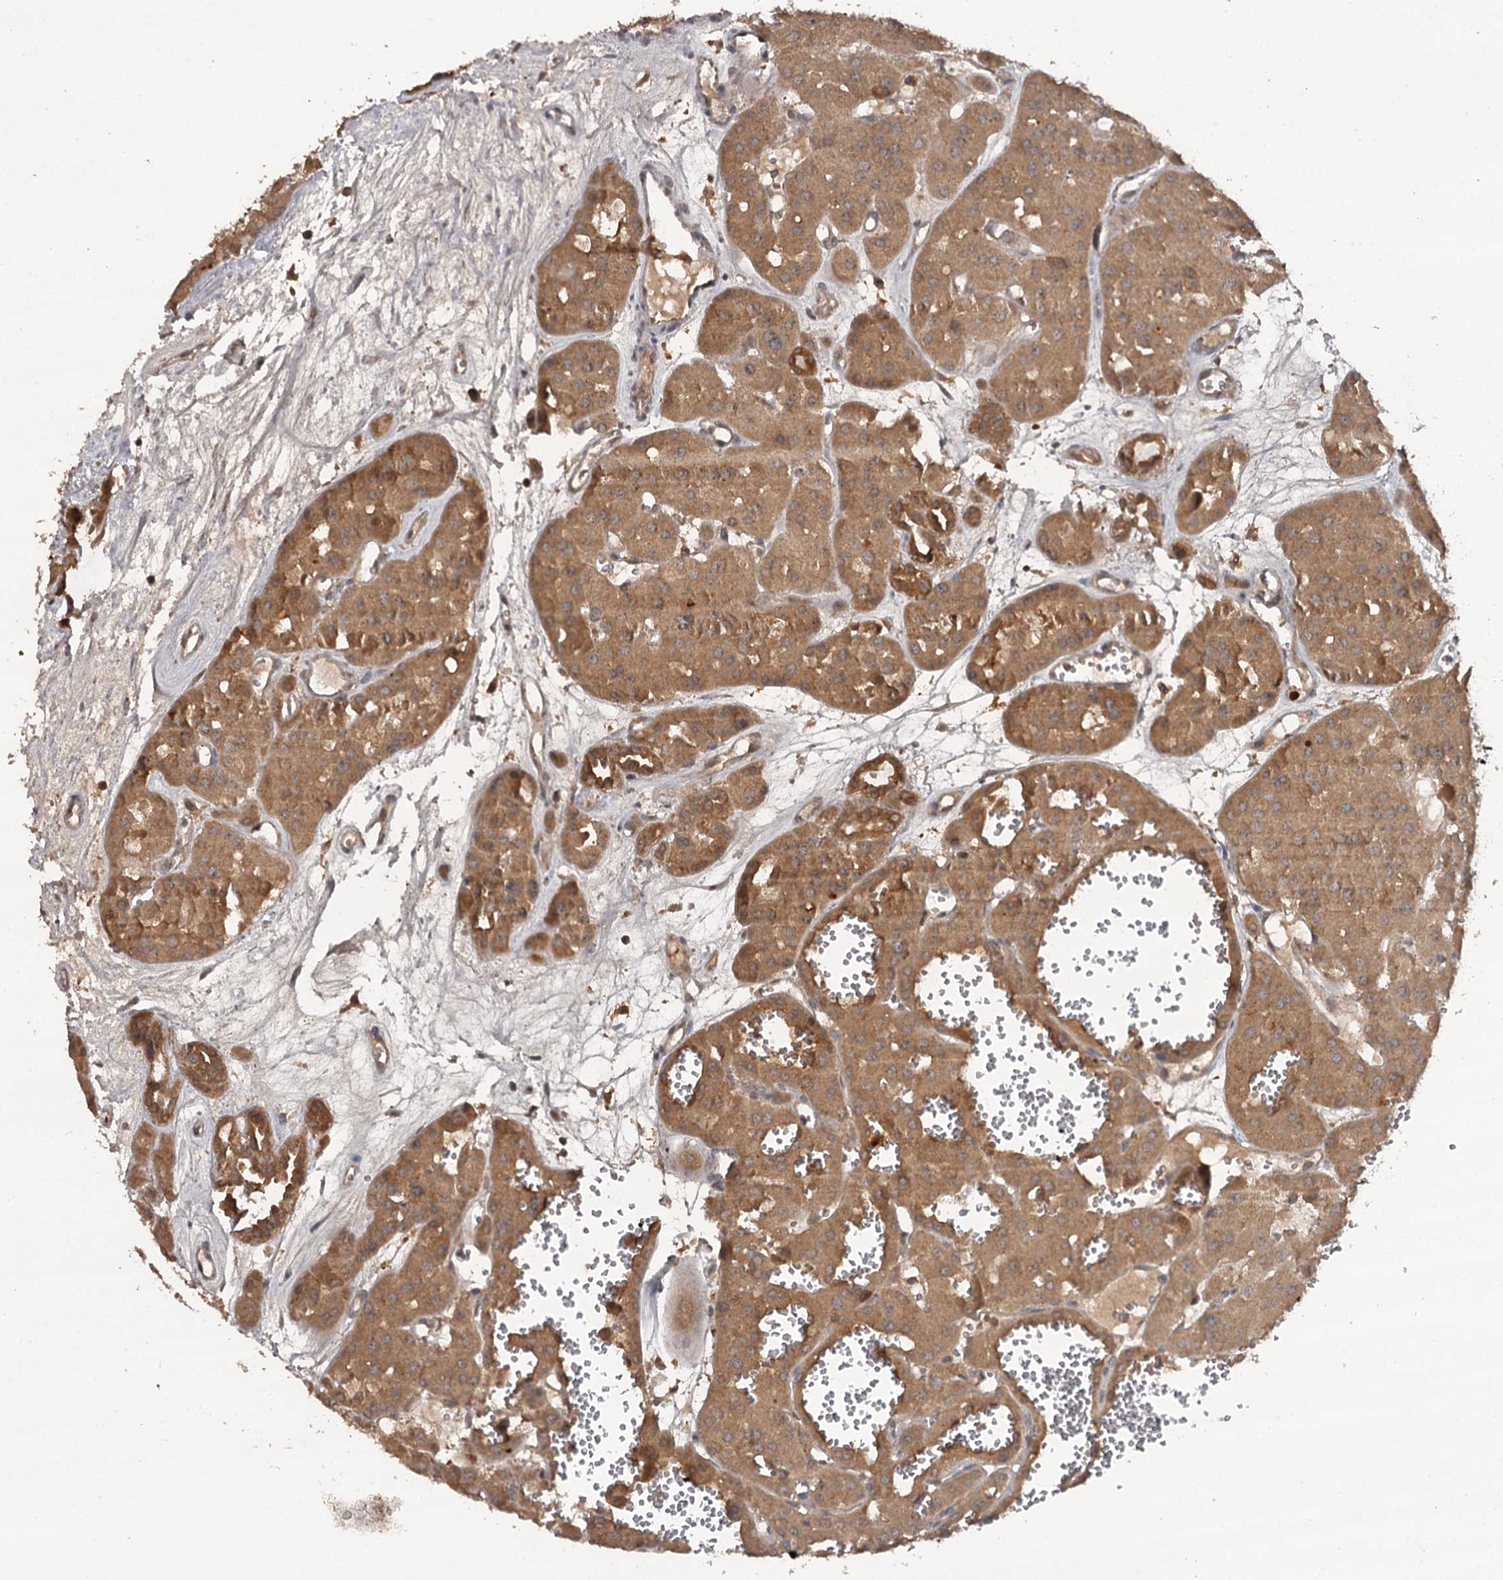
{"staining": {"intensity": "moderate", "quantity": ">75%", "location": "cytoplasmic/membranous"}, "tissue": "renal cancer", "cell_type": "Tumor cells", "image_type": "cancer", "snomed": [{"axis": "morphology", "description": "Carcinoma, NOS"}, {"axis": "topography", "description": "Kidney"}], "caption": "DAB (3,3'-diaminobenzidine) immunohistochemical staining of human carcinoma (renal) demonstrates moderate cytoplasmic/membranous protein positivity in about >75% of tumor cells.", "gene": "TTC12", "patient": {"sex": "female", "age": 75}}